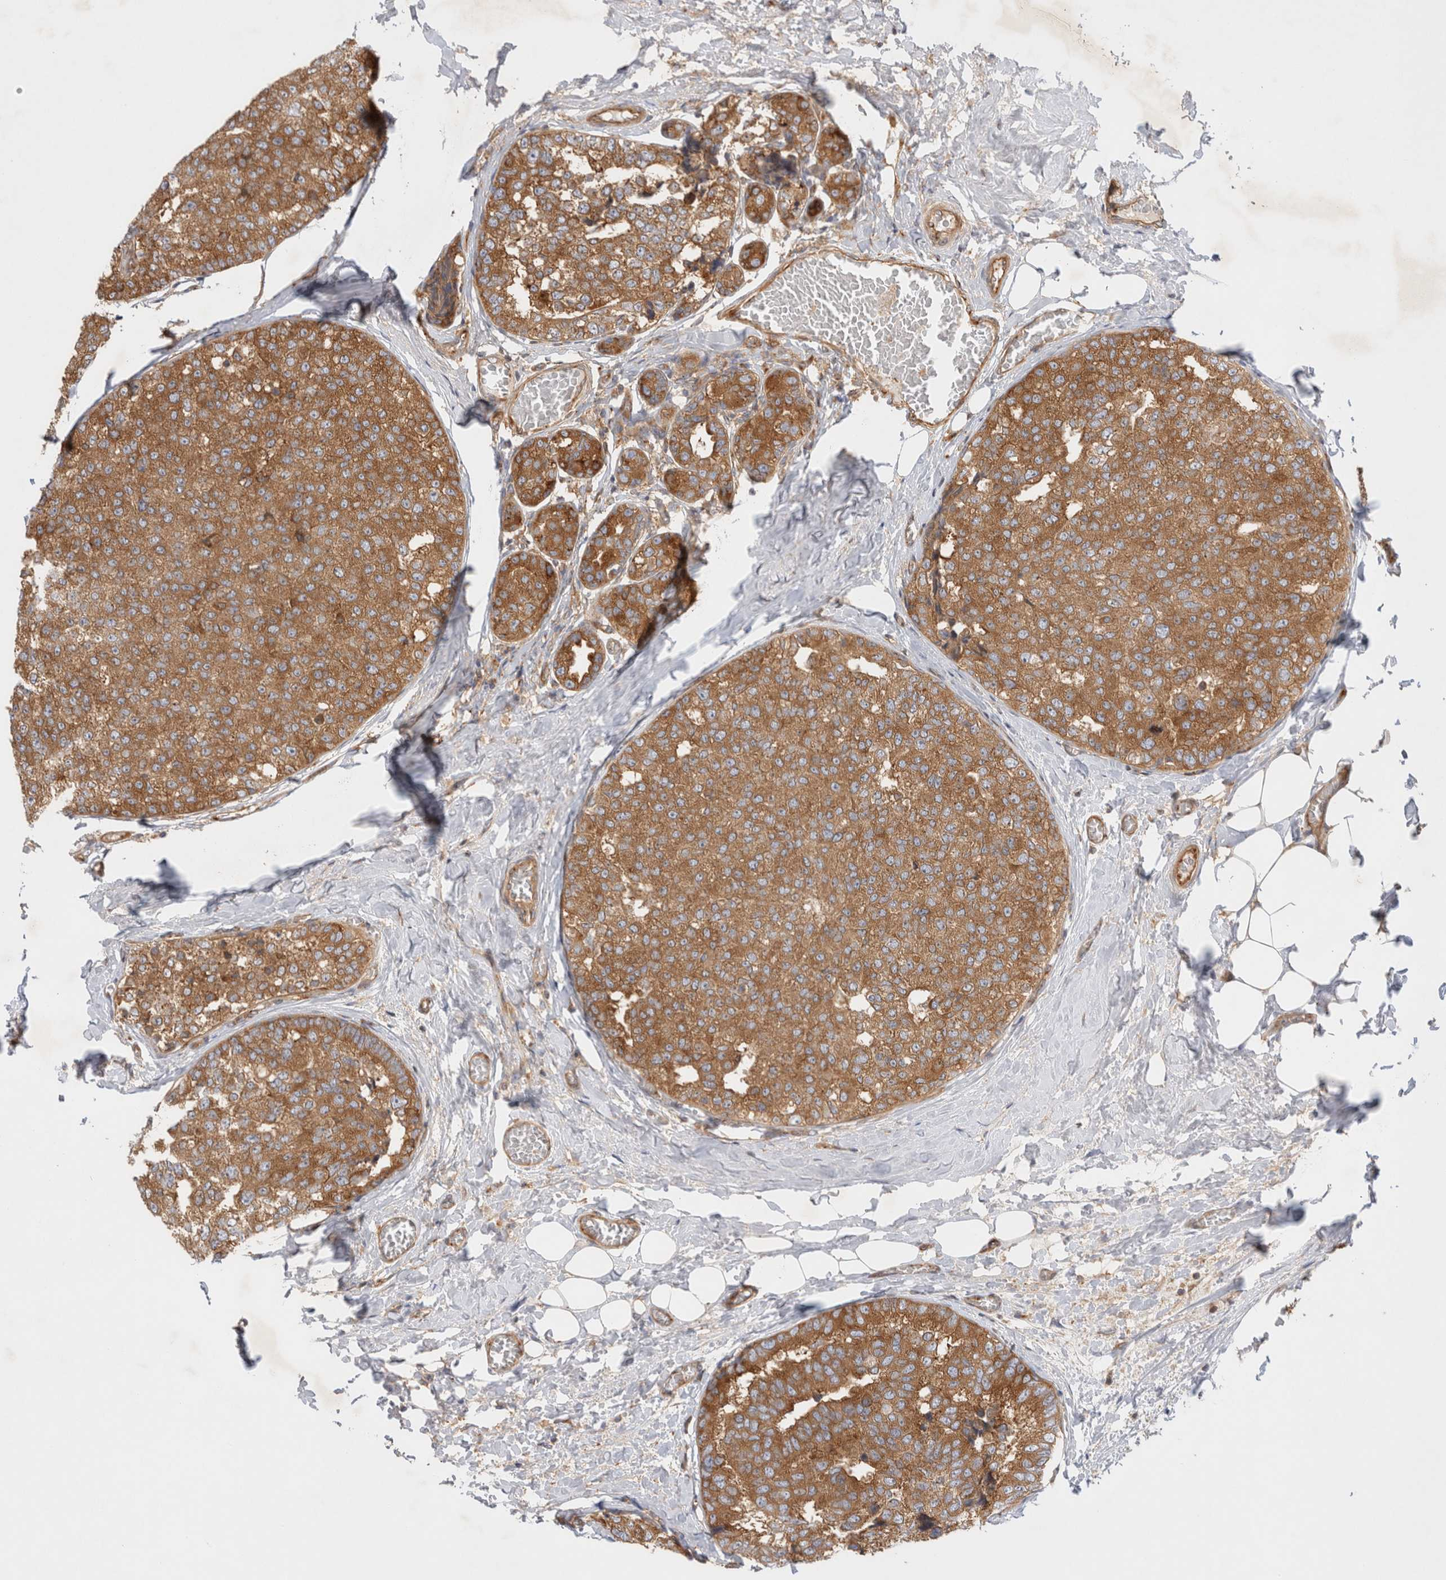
{"staining": {"intensity": "moderate", "quantity": ">75%", "location": "cytoplasmic/membranous"}, "tissue": "breast cancer", "cell_type": "Tumor cells", "image_type": "cancer", "snomed": [{"axis": "morphology", "description": "Normal tissue, NOS"}, {"axis": "morphology", "description": "Duct carcinoma"}, {"axis": "topography", "description": "Breast"}], "caption": "Immunohistochemistry (IHC) photomicrograph of neoplastic tissue: breast cancer (intraductal carcinoma) stained using immunohistochemistry demonstrates medium levels of moderate protein expression localized specifically in the cytoplasmic/membranous of tumor cells, appearing as a cytoplasmic/membranous brown color.", "gene": "GPR150", "patient": {"sex": "female", "age": 43}}